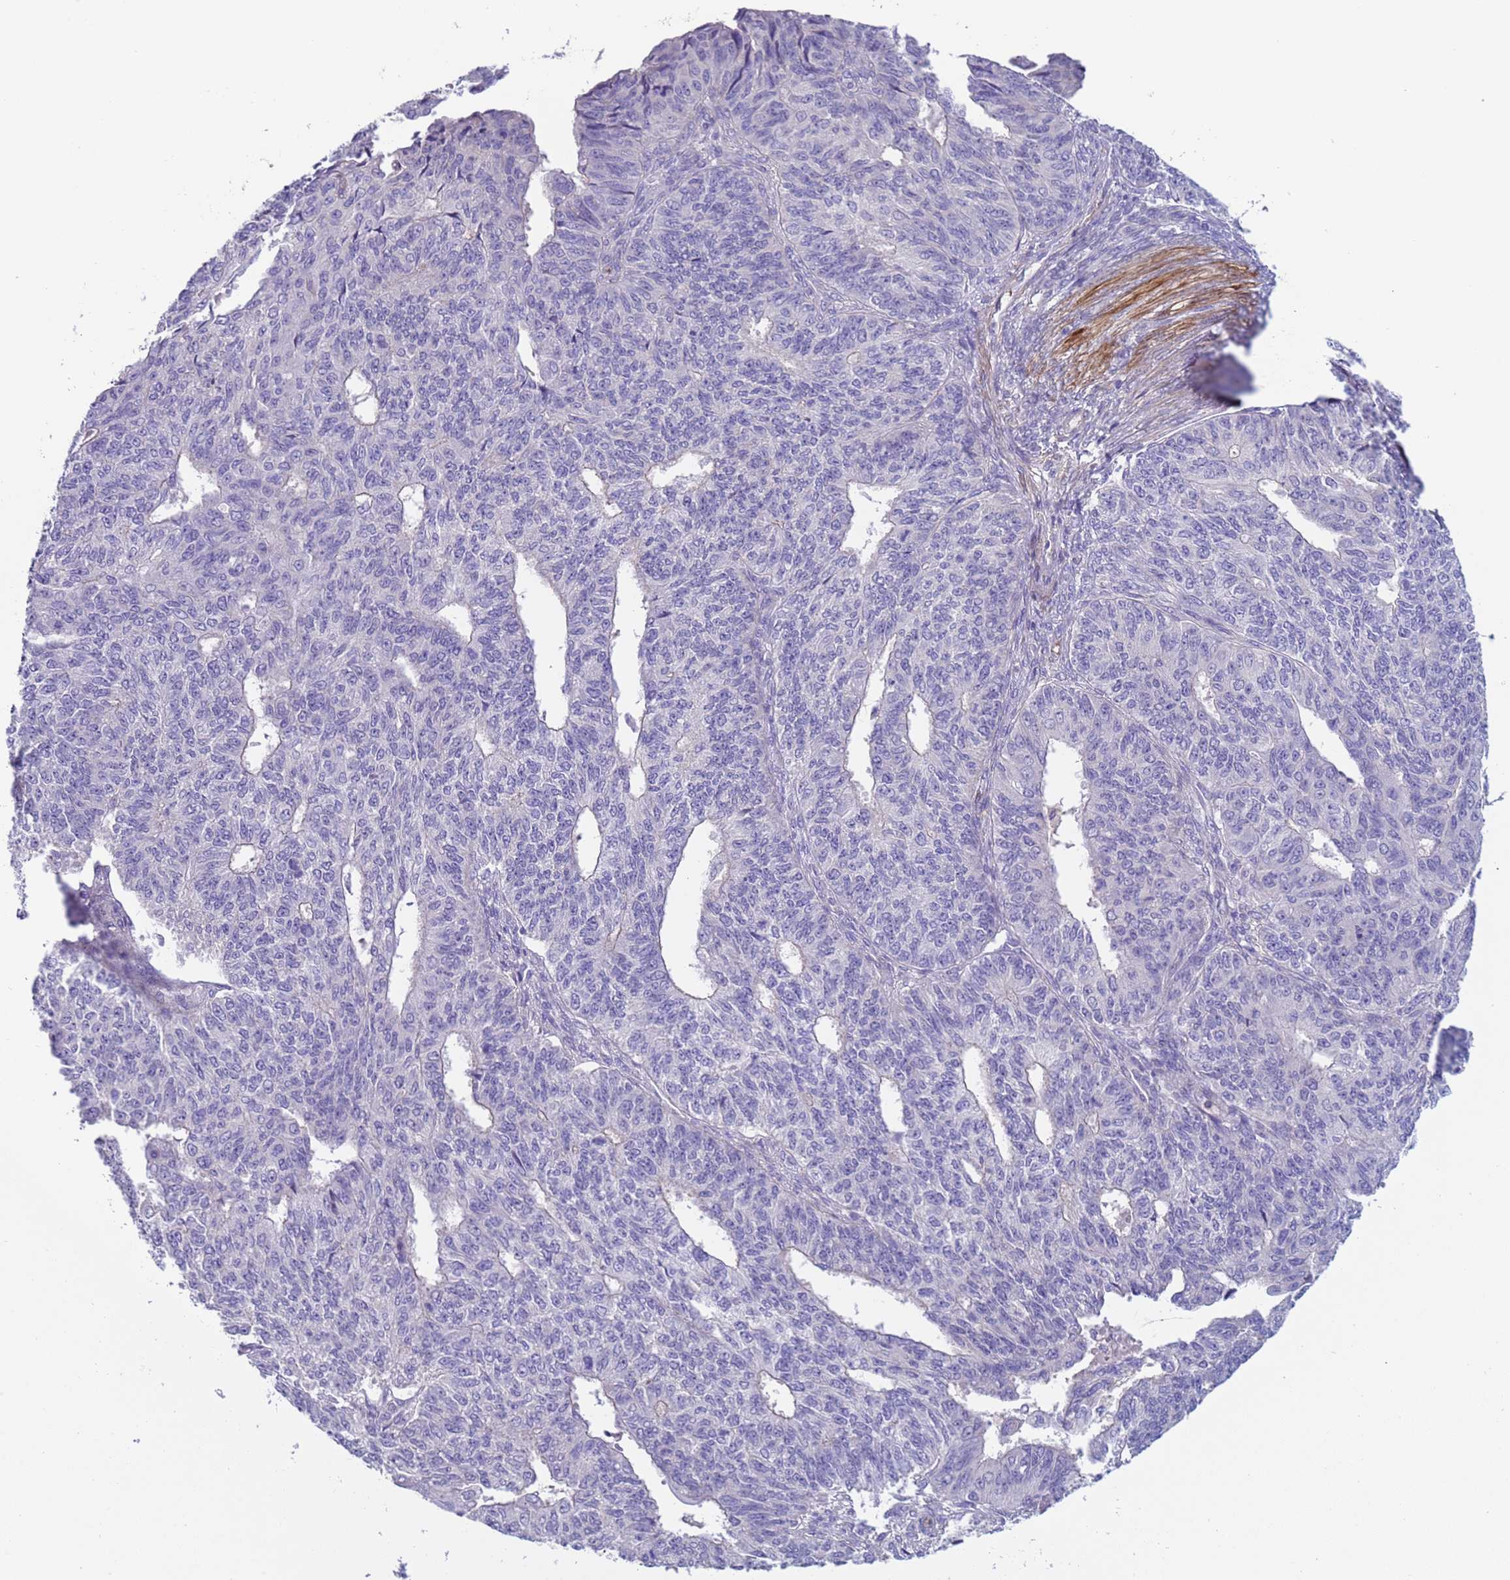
{"staining": {"intensity": "negative", "quantity": "none", "location": "none"}, "tissue": "endometrial cancer", "cell_type": "Tumor cells", "image_type": "cancer", "snomed": [{"axis": "morphology", "description": "Adenocarcinoma, NOS"}, {"axis": "topography", "description": "Endometrium"}], "caption": "The IHC photomicrograph has no significant staining in tumor cells of endometrial adenocarcinoma tissue.", "gene": "KBTBD3", "patient": {"sex": "female", "age": 32}}